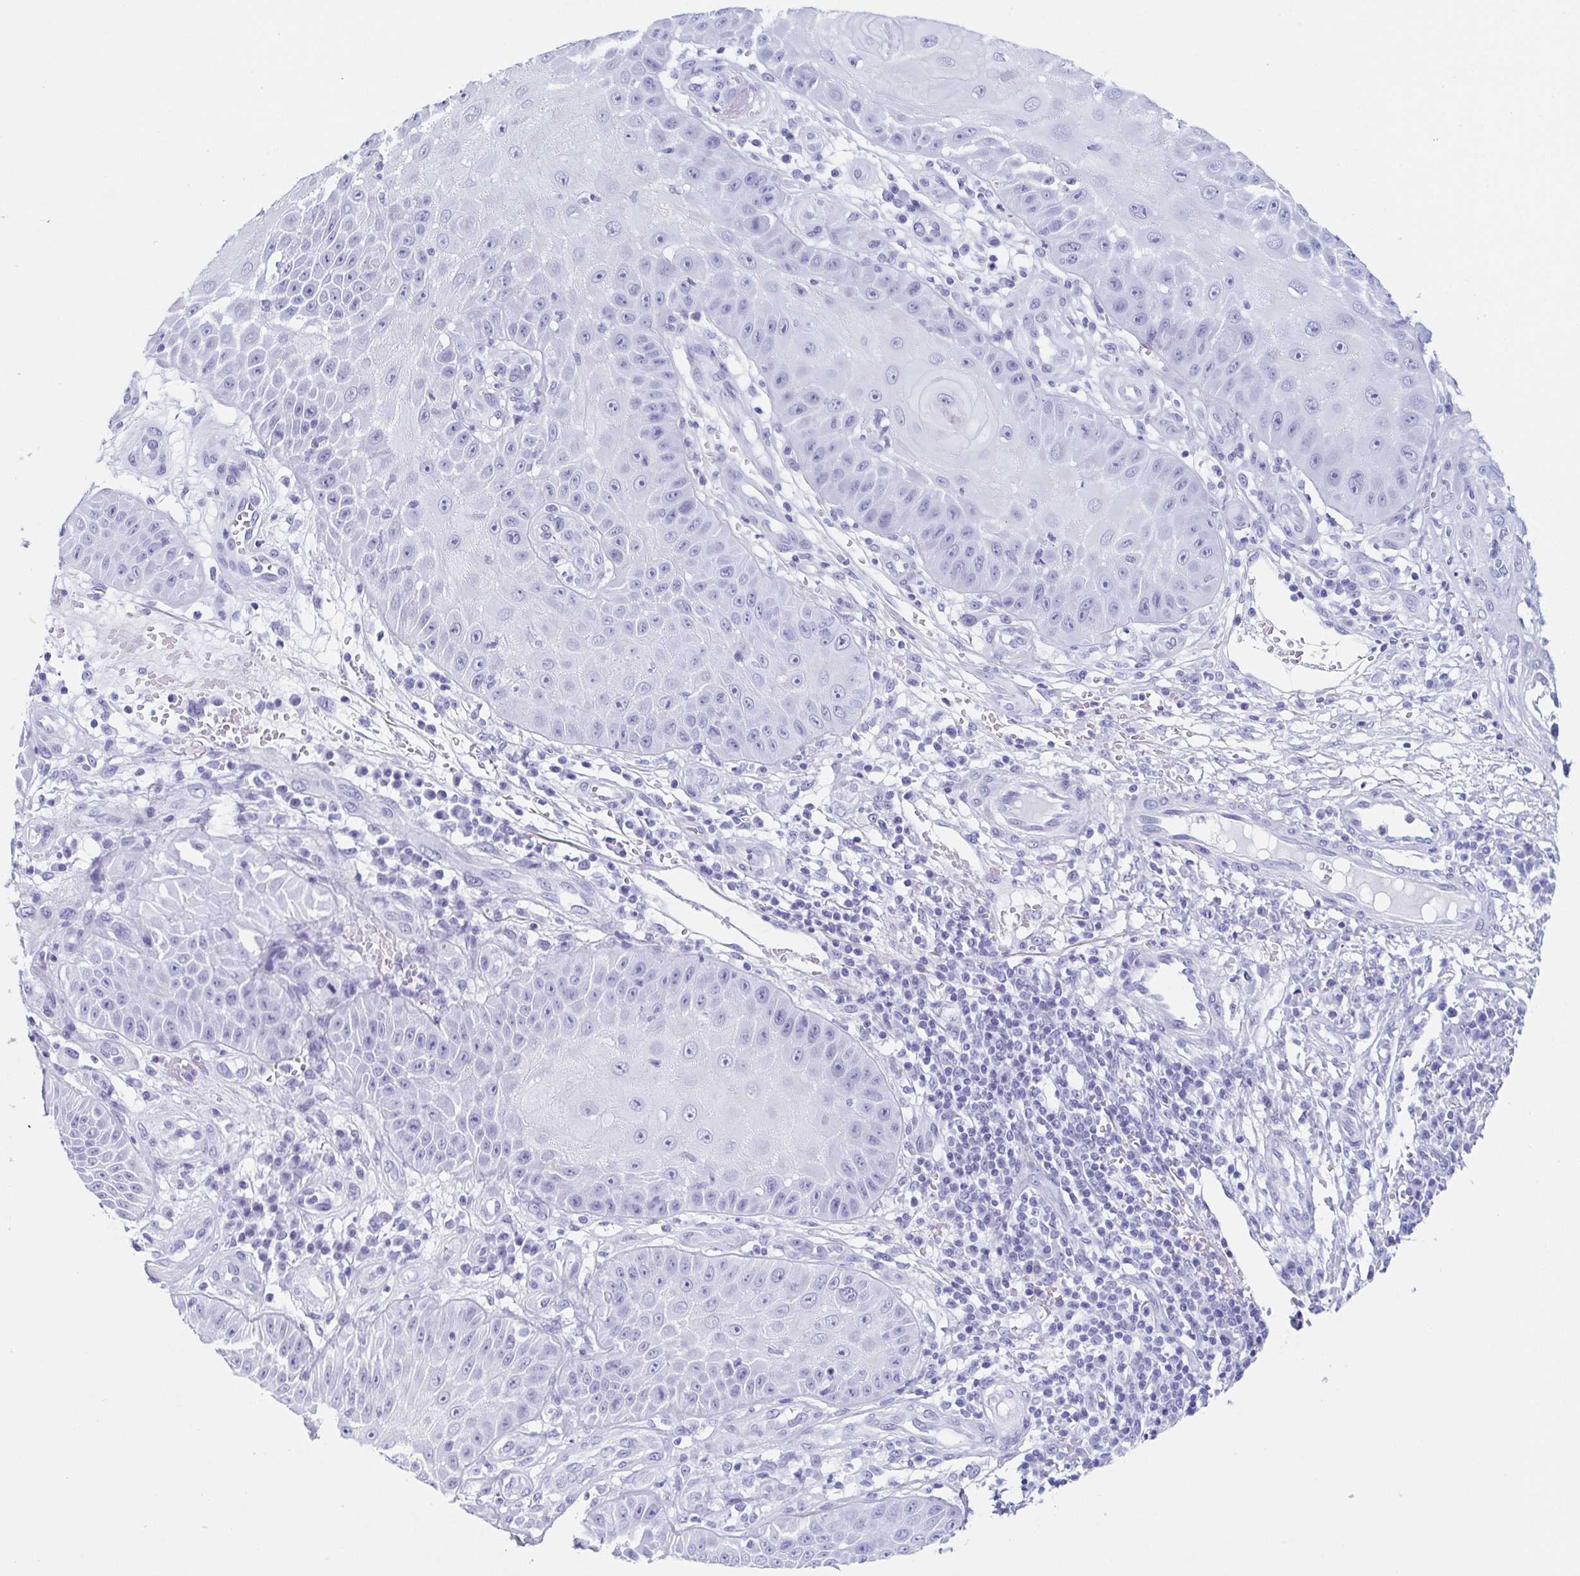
{"staining": {"intensity": "negative", "quantity": "none", "location": "none"}, "tissue": "skin cancer", "cell_type": "Tumor cells", "image_type": "cancer", "snomed": [{"axis": "morphology", "description": "Squamous cell carcinoma, NOS"}, {"axis": "topography", "description": "Skin"}], "caption": "Immunohistochemistry (IHC) image of squamous cell carcinoma (skin) stained for a protein (brown), which shows no expression in tumor cells.", "gene": "LYRM2", "patient": {"sex": "male", "age": 70}}